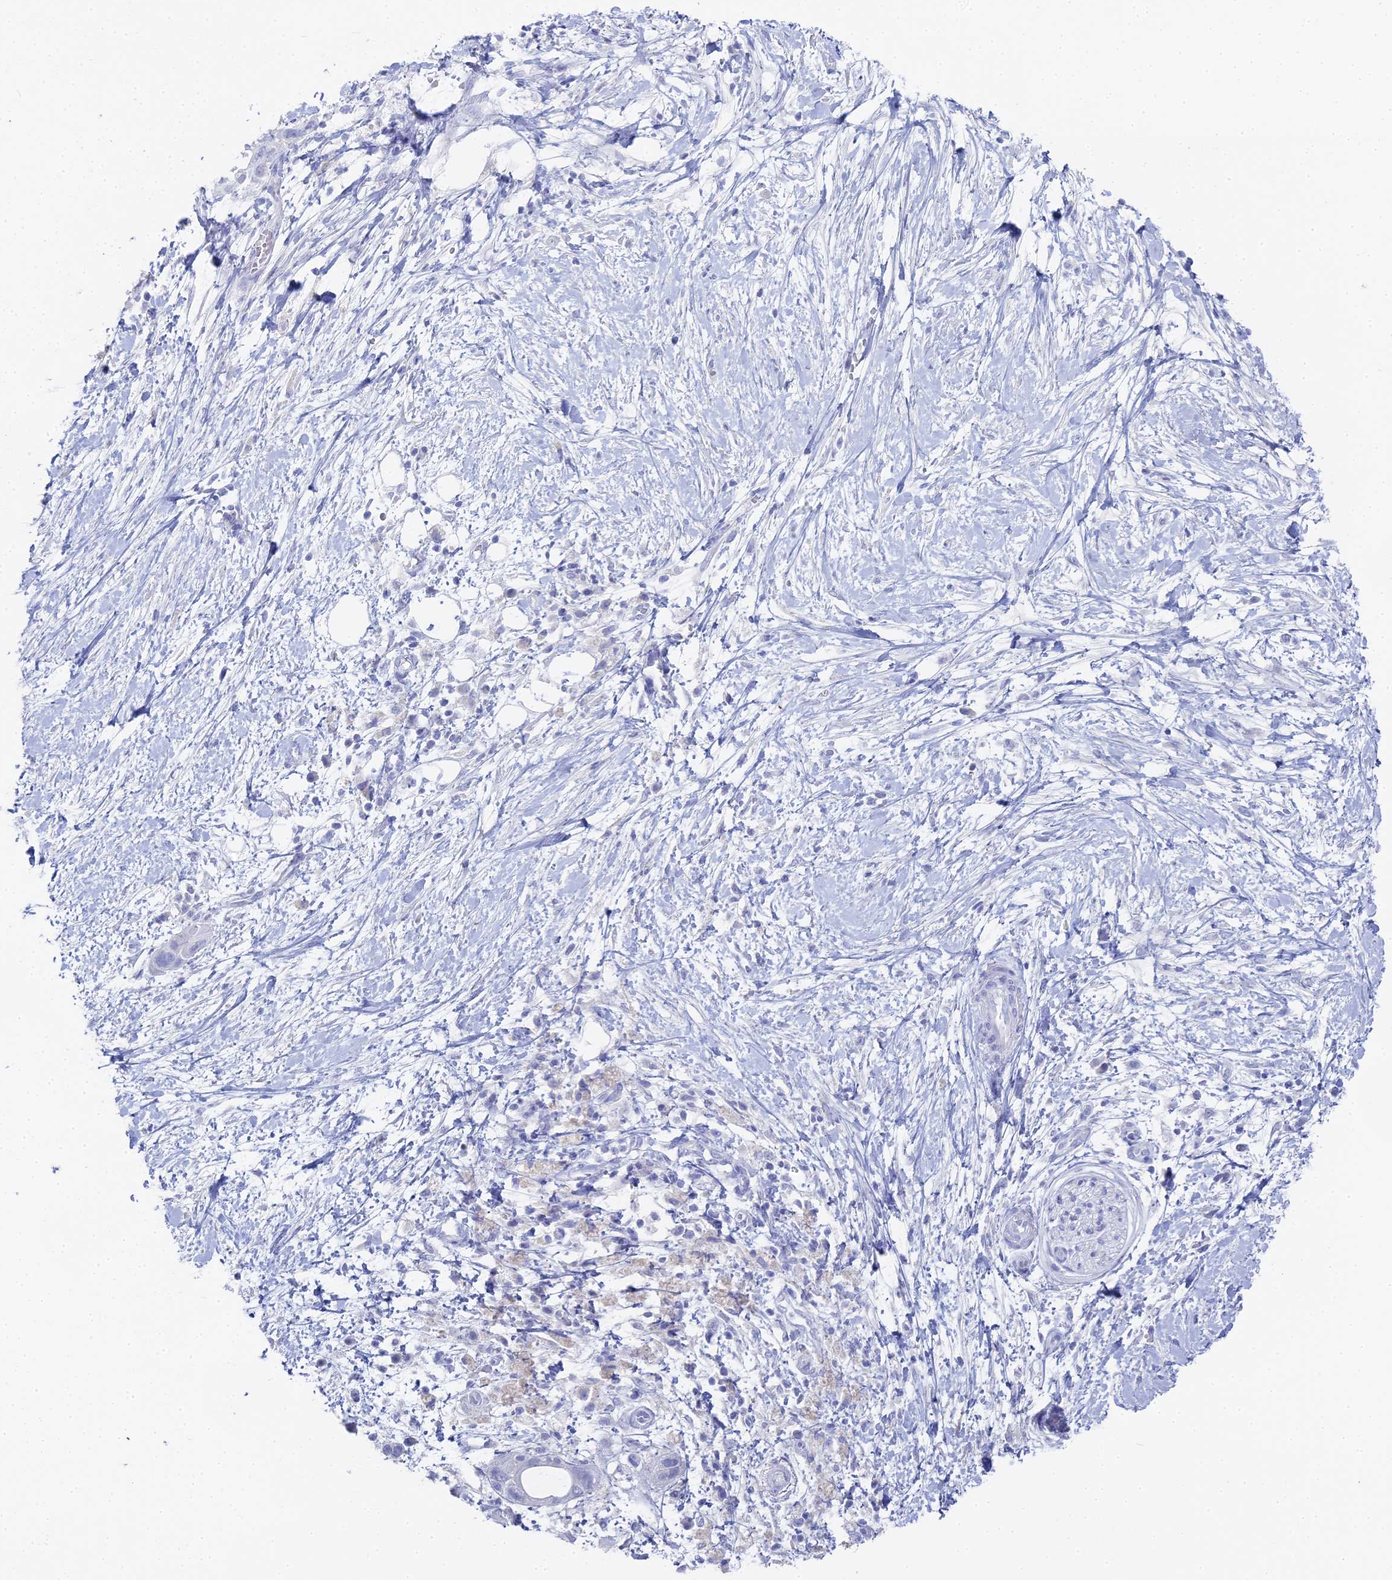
{"staining": {"intensity": "negative", "quantity": "none", "location": "none"}, "tissue": "pancreatic cancer", "cell_type": "Tumor cells", "image_type": "cancer", "snomed": [{"axis": "morphology", "description": "Adenocarcinoma, NOS"}, {"axis": "topography", "description": "Pancreas"}], "caption": "This is a histopathology image of immunohistochemistry (IHC) staining of adenocarcinoma (pancreatic), which shows no staining in tumor cells. Brightfield microscopy of IHC stained with DAB (brown) and hematoxylin (blue), captured at high magnification.", "gene": "ALPP", "patient": {"sex": "male", "age": 68}}